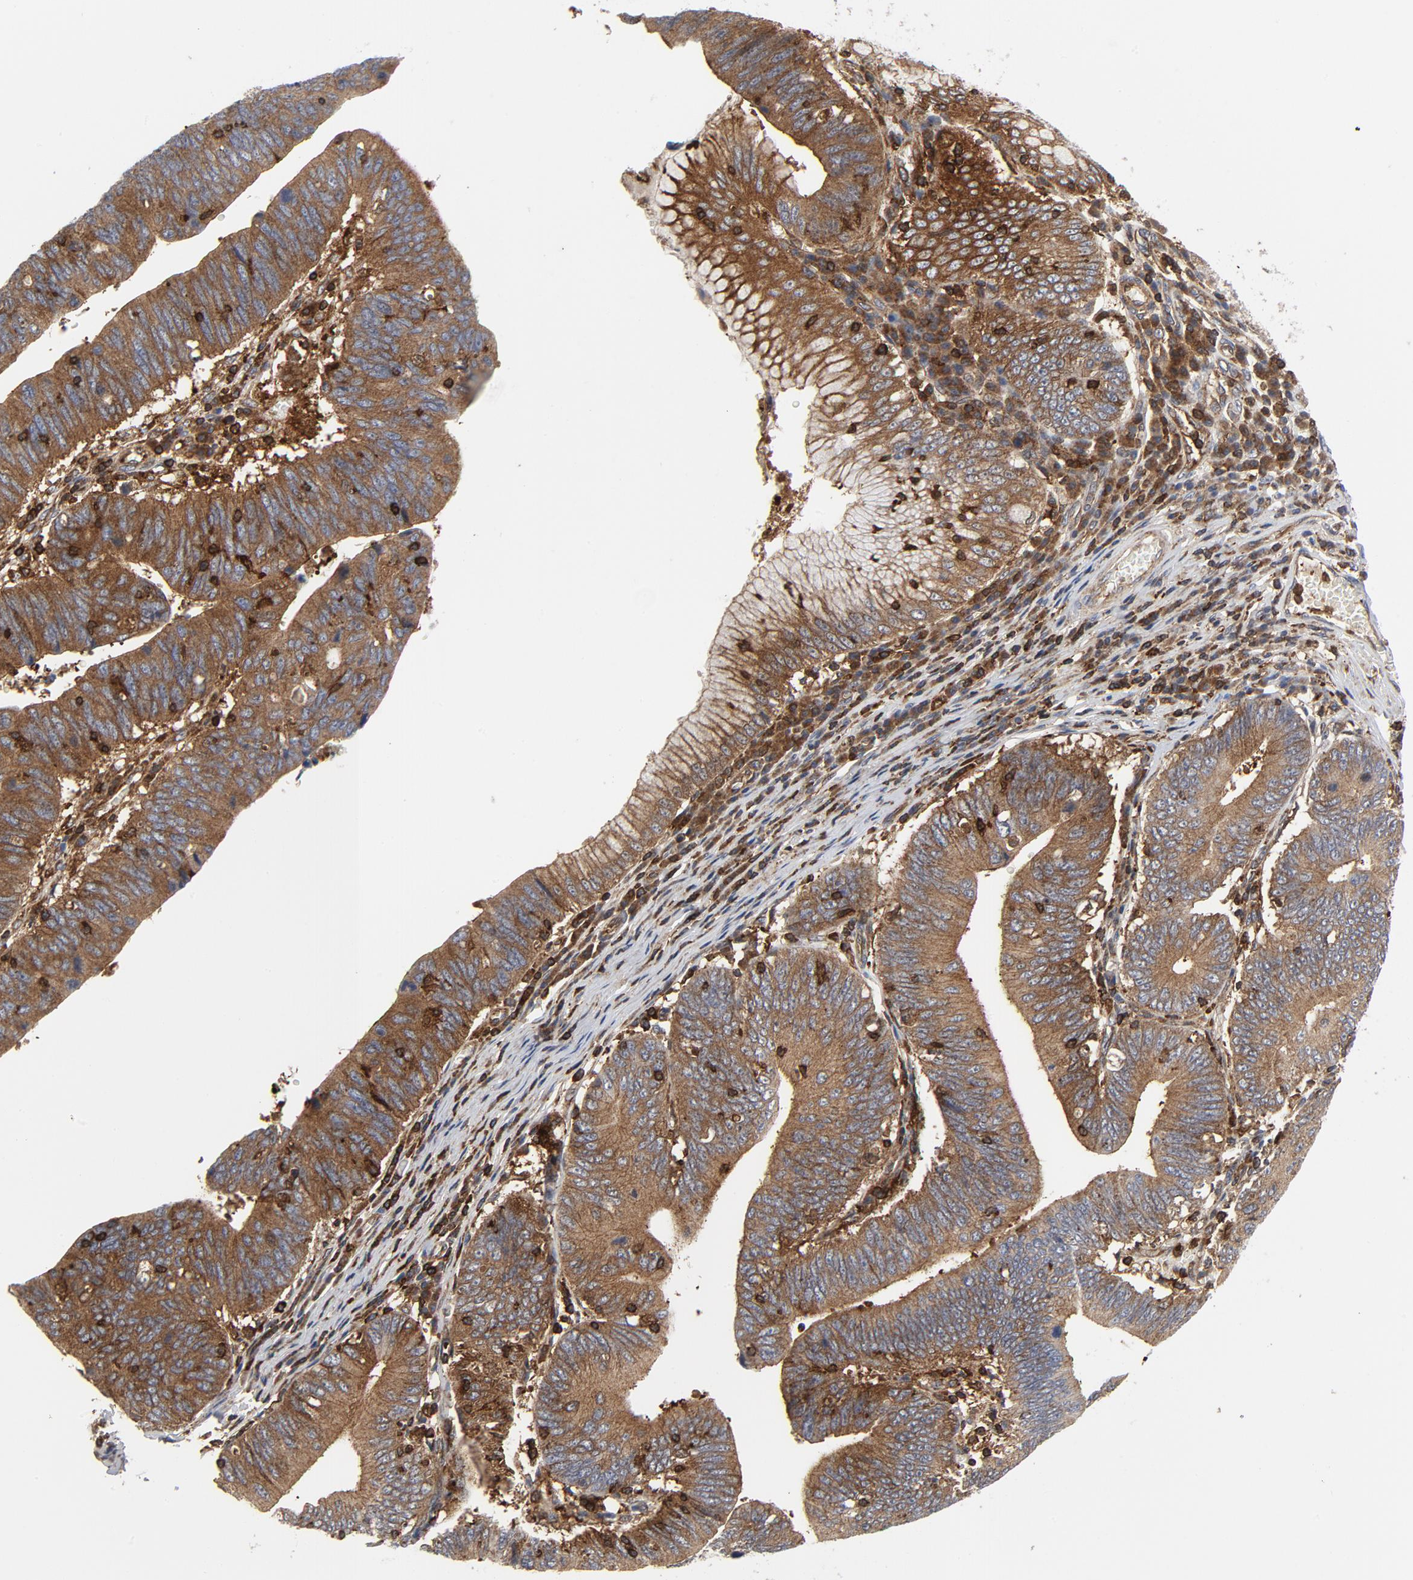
{"staining": {"intensity": "moderate", "quantity": ">75%", "location": "cytoplasmic/membranous"}, "tissue": "stomach cancer", "cell_type": "Tumor cells", "image_type": "cancer", "snomed": [{"axis": "morphology", "description": "Adenocarcinoma, NOS"}, {"axis": "topography", "description": "Stomach"}], "caption": "The immunohistochemical stain highlights moderate cytoplasmic/membranous positivity in tumor cells of stomach cancer (adenocarcinoma) tissue.", "gene": "YES1", "patient": {"sex": "male", "age": 59}}